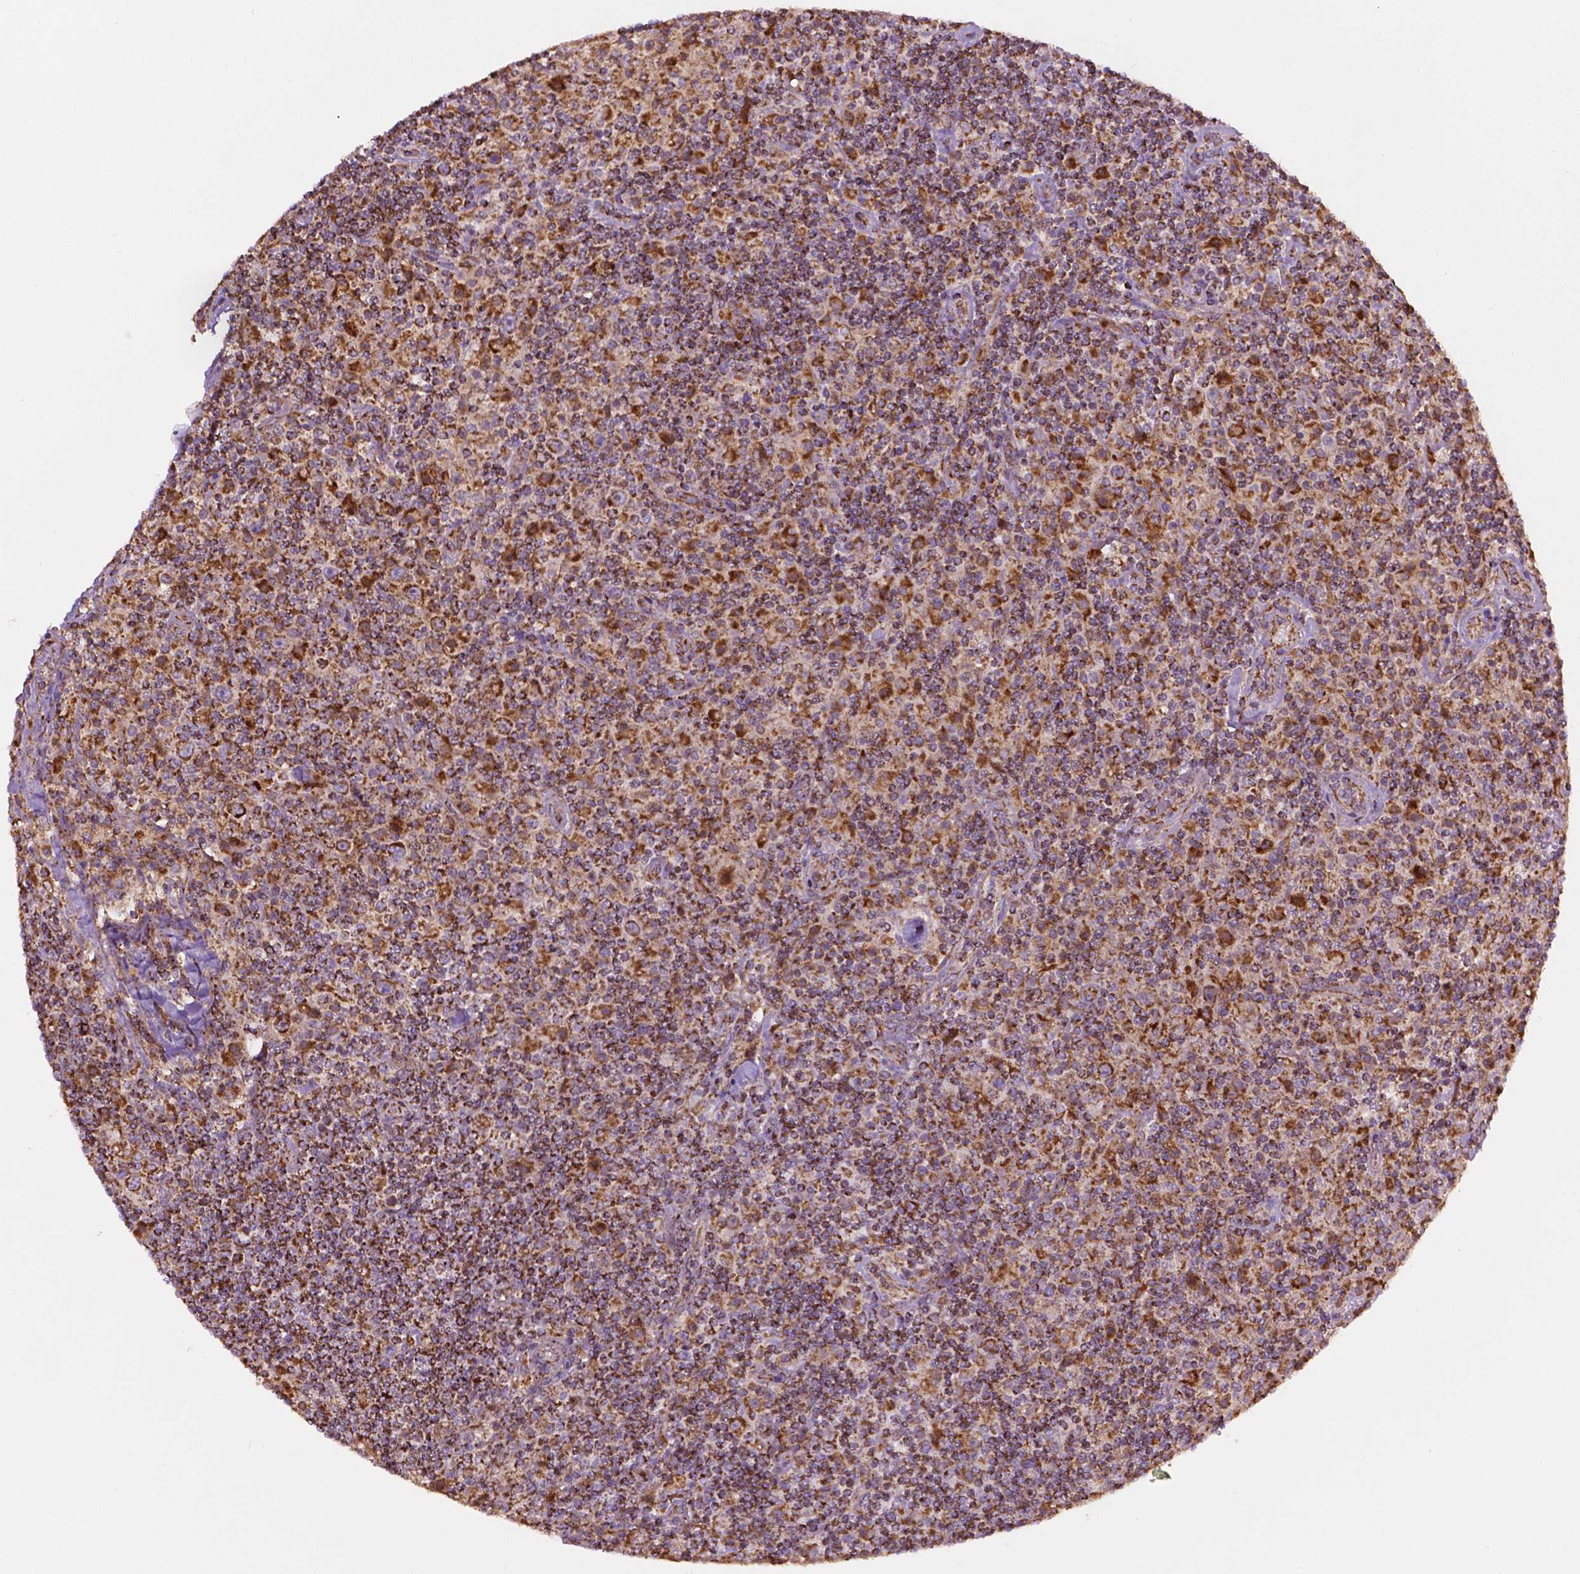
{"staining": {"intensity": "strong", "quantity": ">75%", "location": "cytoplasmic/membranous"}, "tissue": "lymphoma", "cell_type": "Tumor cells", "image_type": "cancer", "snomed": [{"axis": "morphology", "description": "Hodgkin's disease, NOS"}, {"axis": "topography", "description": "Lymph node"}], "caption": "Protein staining by IHC demonstrates strong cytoplasmic/membranous expression in about >75% of tumor cells in lymphoma.", "gene": "ILVBL", "patient": {"sex": "male", "age": 70}}